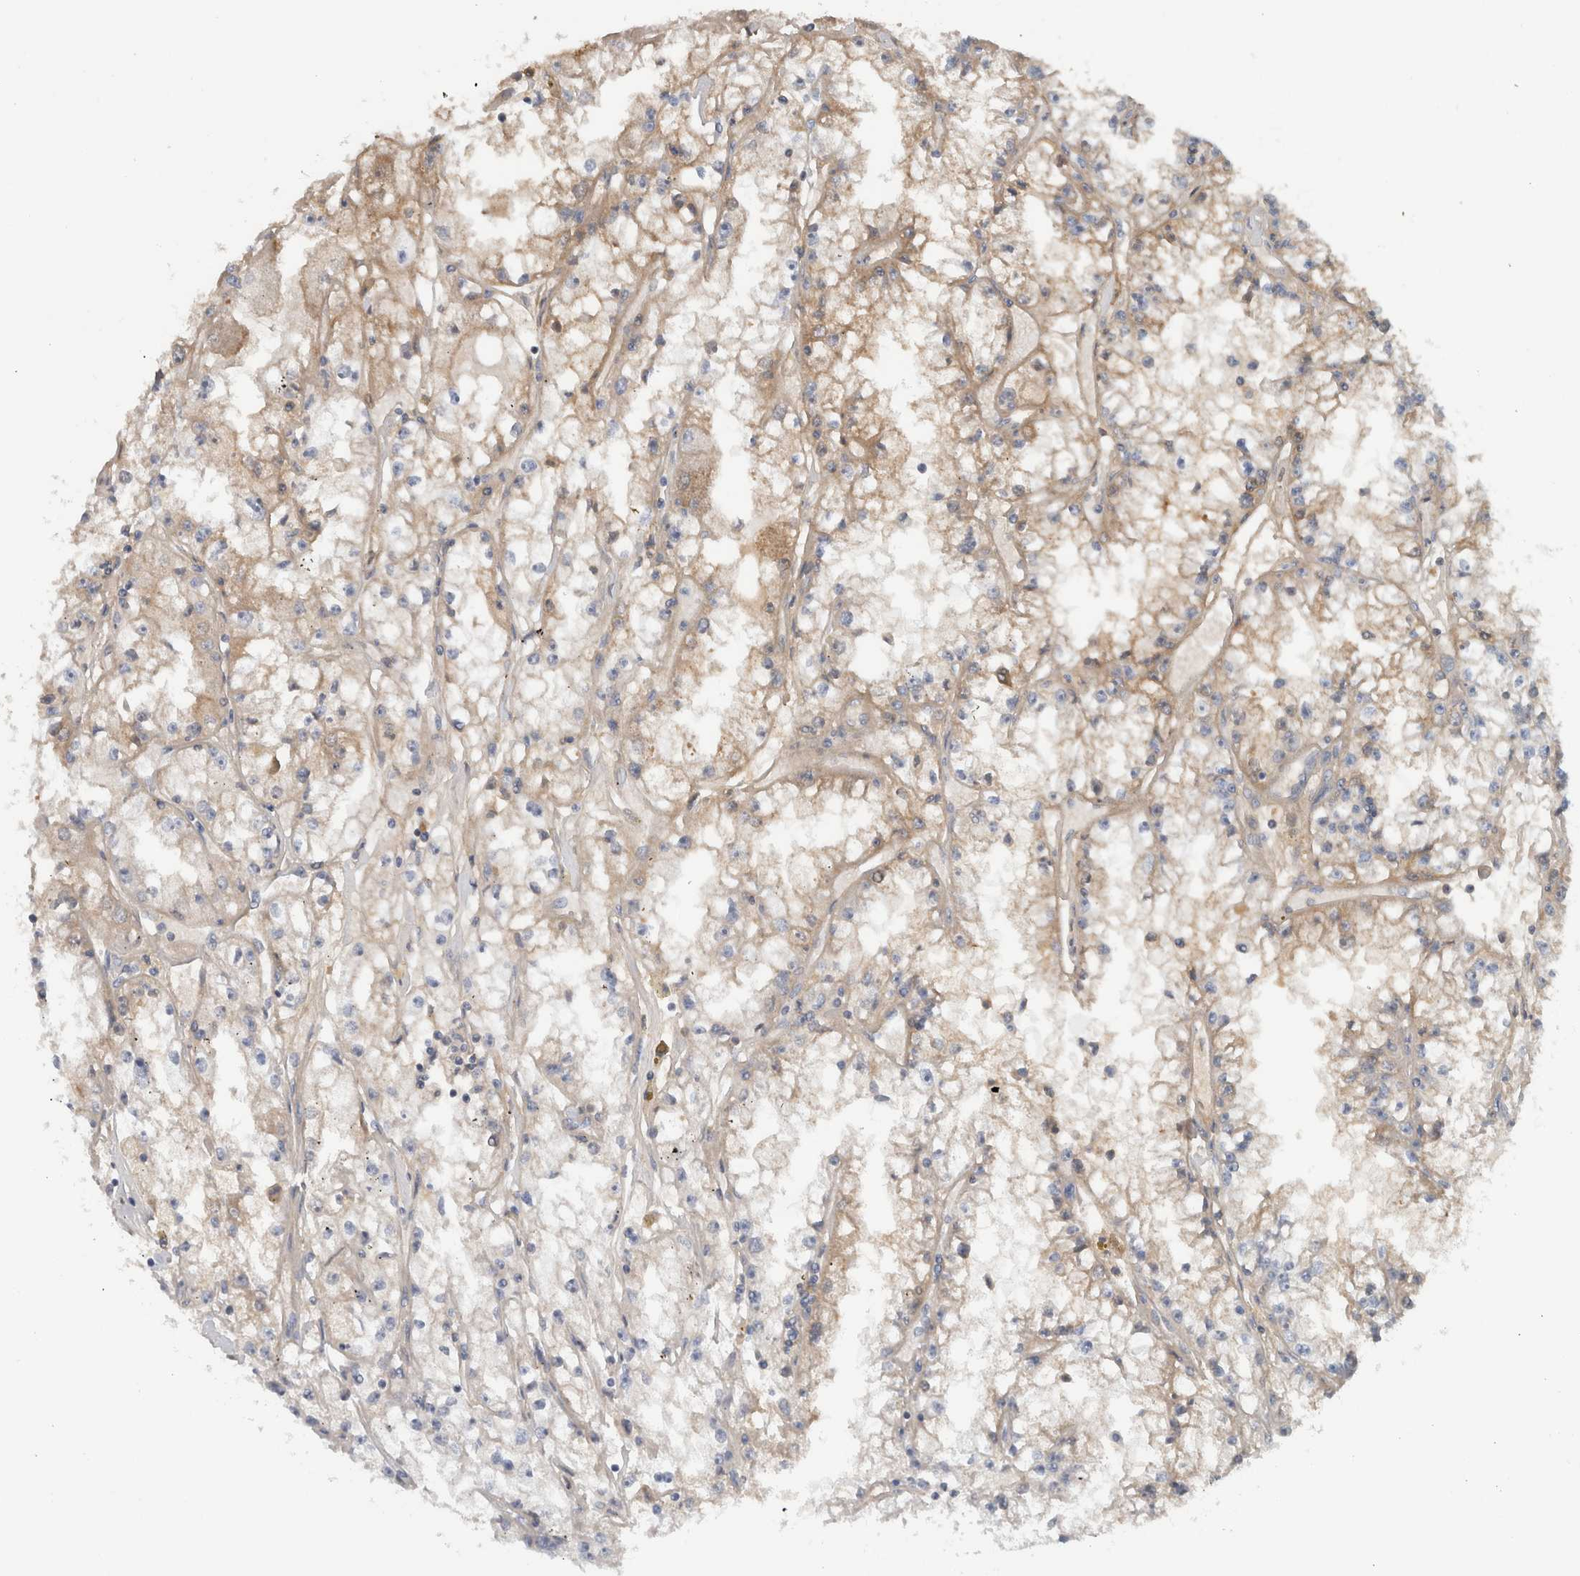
{"staining": {"intensity": "weak", "quantity": ">75%", "location": "cytoplasmic/membranous"}, "tissue": "renal cancer", "cell_type": "Tumor cells", "image_type": "cancer", "snomed": [{"axis": "morphology", "description": "Adenocarcinoma, NOS"}, {"axis": "topography", "description": "Kidney"}], "caption": "Protein staining of renal cancer tissue shows weak cytoplasmic/membranous positivity in about >75% of tumor cells.", "gene": "CFI", "patient": {"sex": "male", "age": 56}}